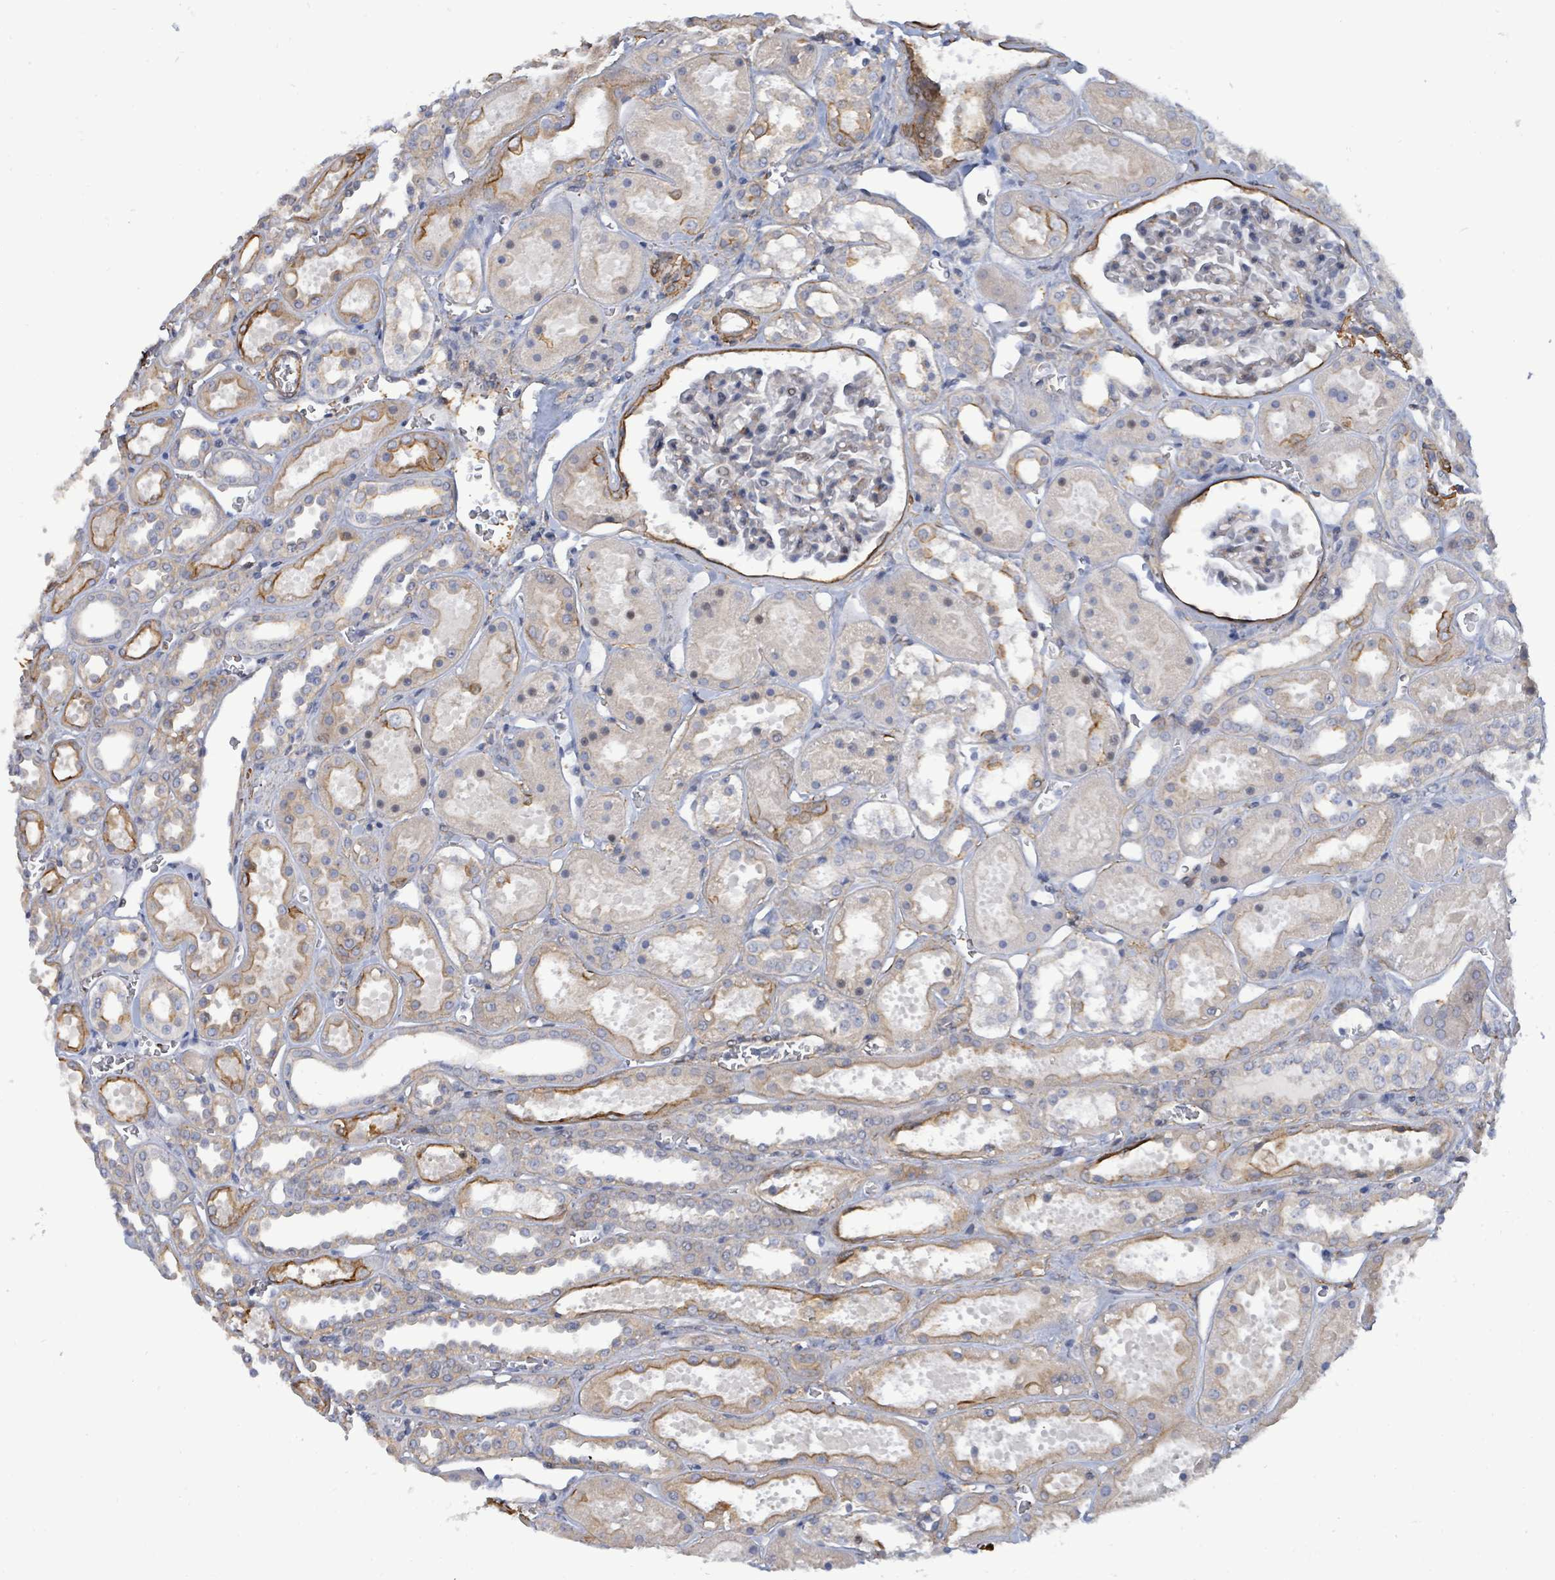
{"staining": {"intensity": "negative", "quantity": "none", "location": "none"}, "tissue": "kidney", "cell_type": "Cells in glomeruli", "image_type": "normal", "snomed": [{"axis": "morphology", "description": "Normal tissue, NOS"}, {"axis": "topography", "description": "Kidney"}], "caption": "DAB immunohistochemical staining of normal human kidney demonstrates no significant expression in cells in glomeruli. Nuclei are stained in blue.", "gene": "DMRTC1B", "patient": {"sex": "female", "age": 41}}